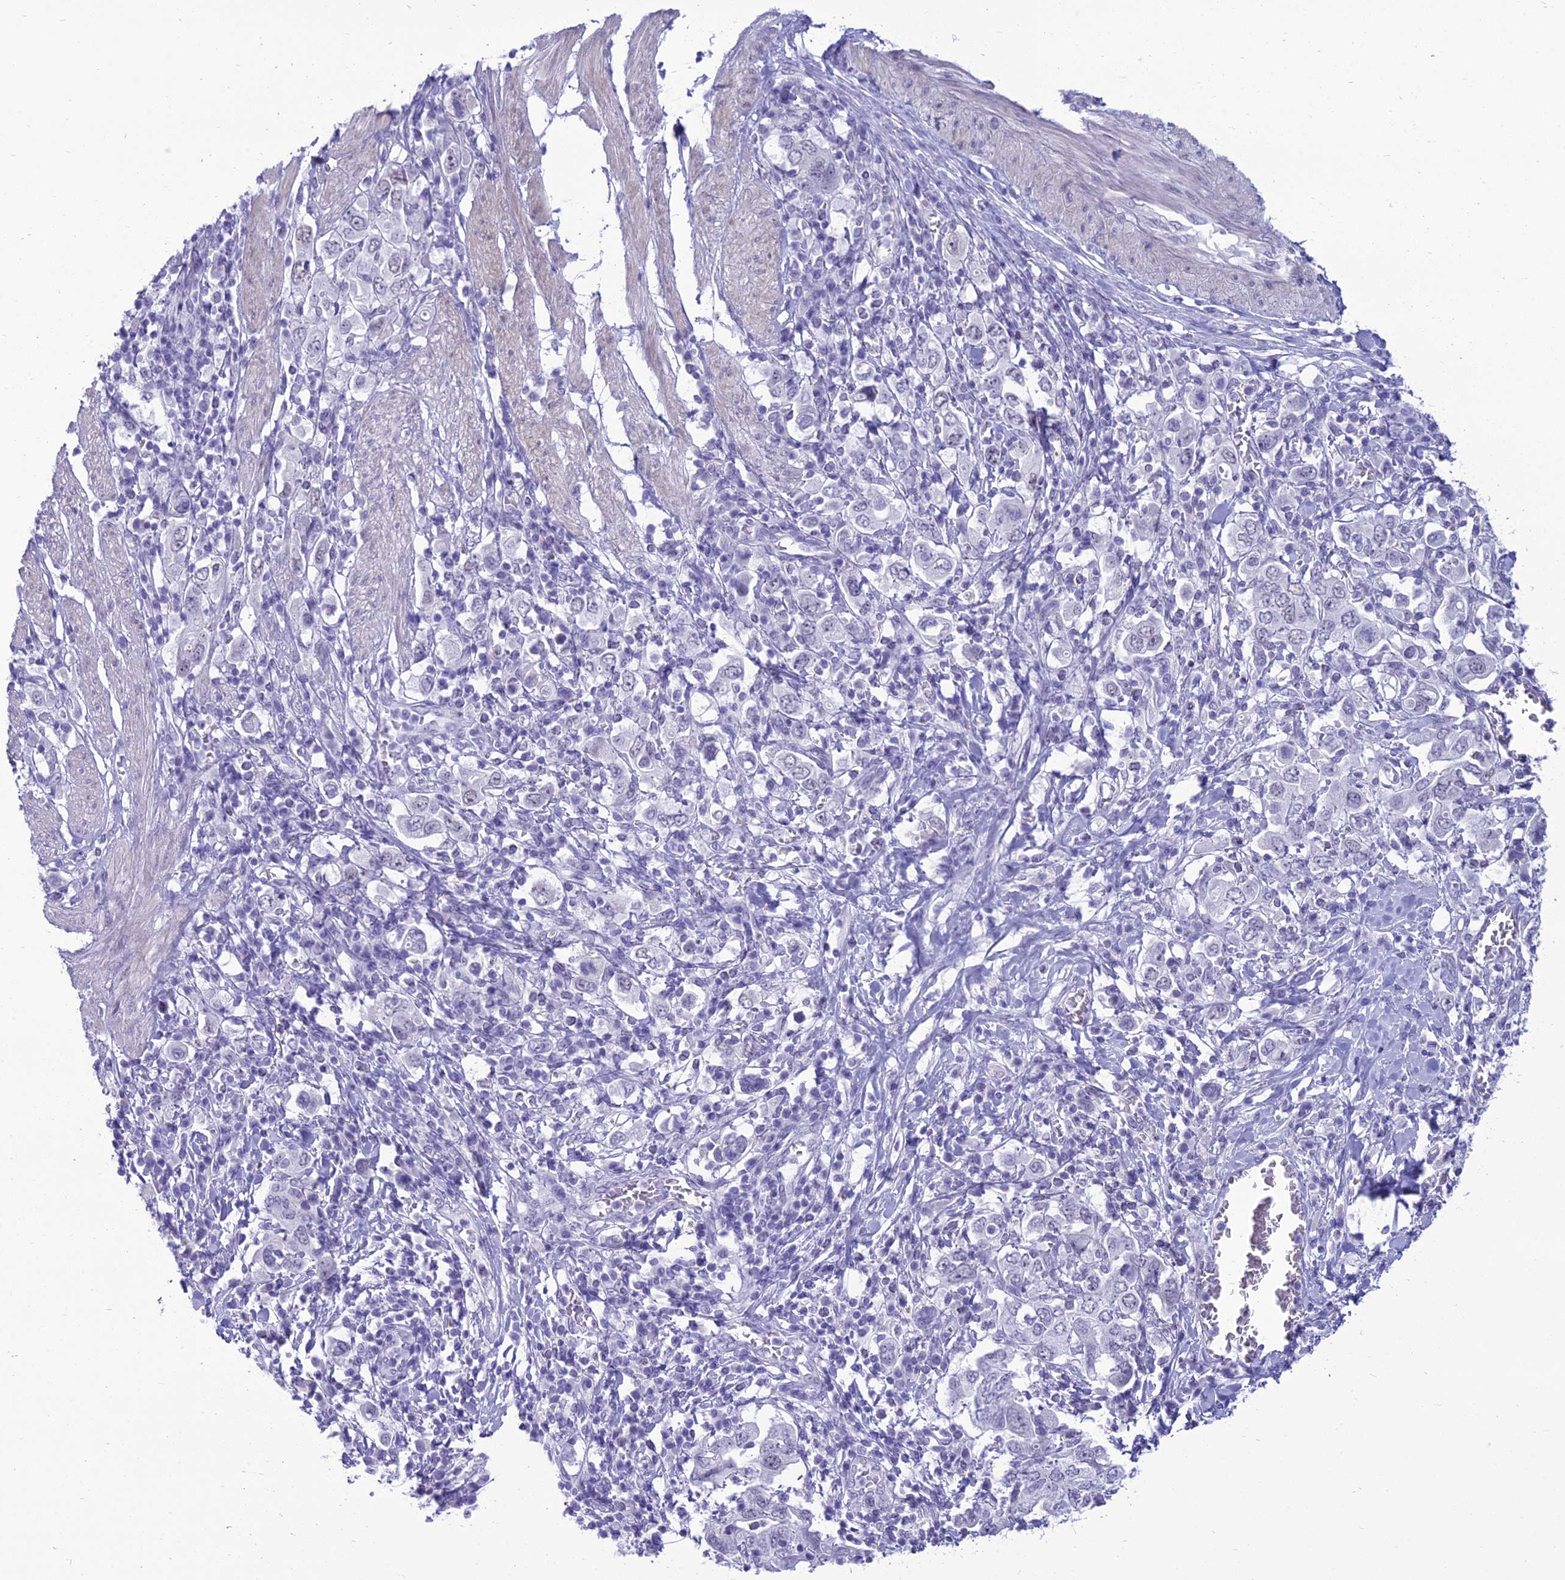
{"staining": {"intensity": "negative", "quantity": "none", "location": "none"}, "tissue": "stomach cancer", "cell_type": "Tumor cells", "image_type": "cancer", "snomed": [{"axis": "morphology", "description": "Adenocarcinoma, NOS"}, {"axis": "topography", "description": "Stomach, upper"}], "caption": "This is an immunohistochemistry (IHC) histopathology image of human adenocarcinoma (stomach). There is no staining in tumor cells.", "gene": "DHX40", "patient": {"sex": "male", "age": 62}}